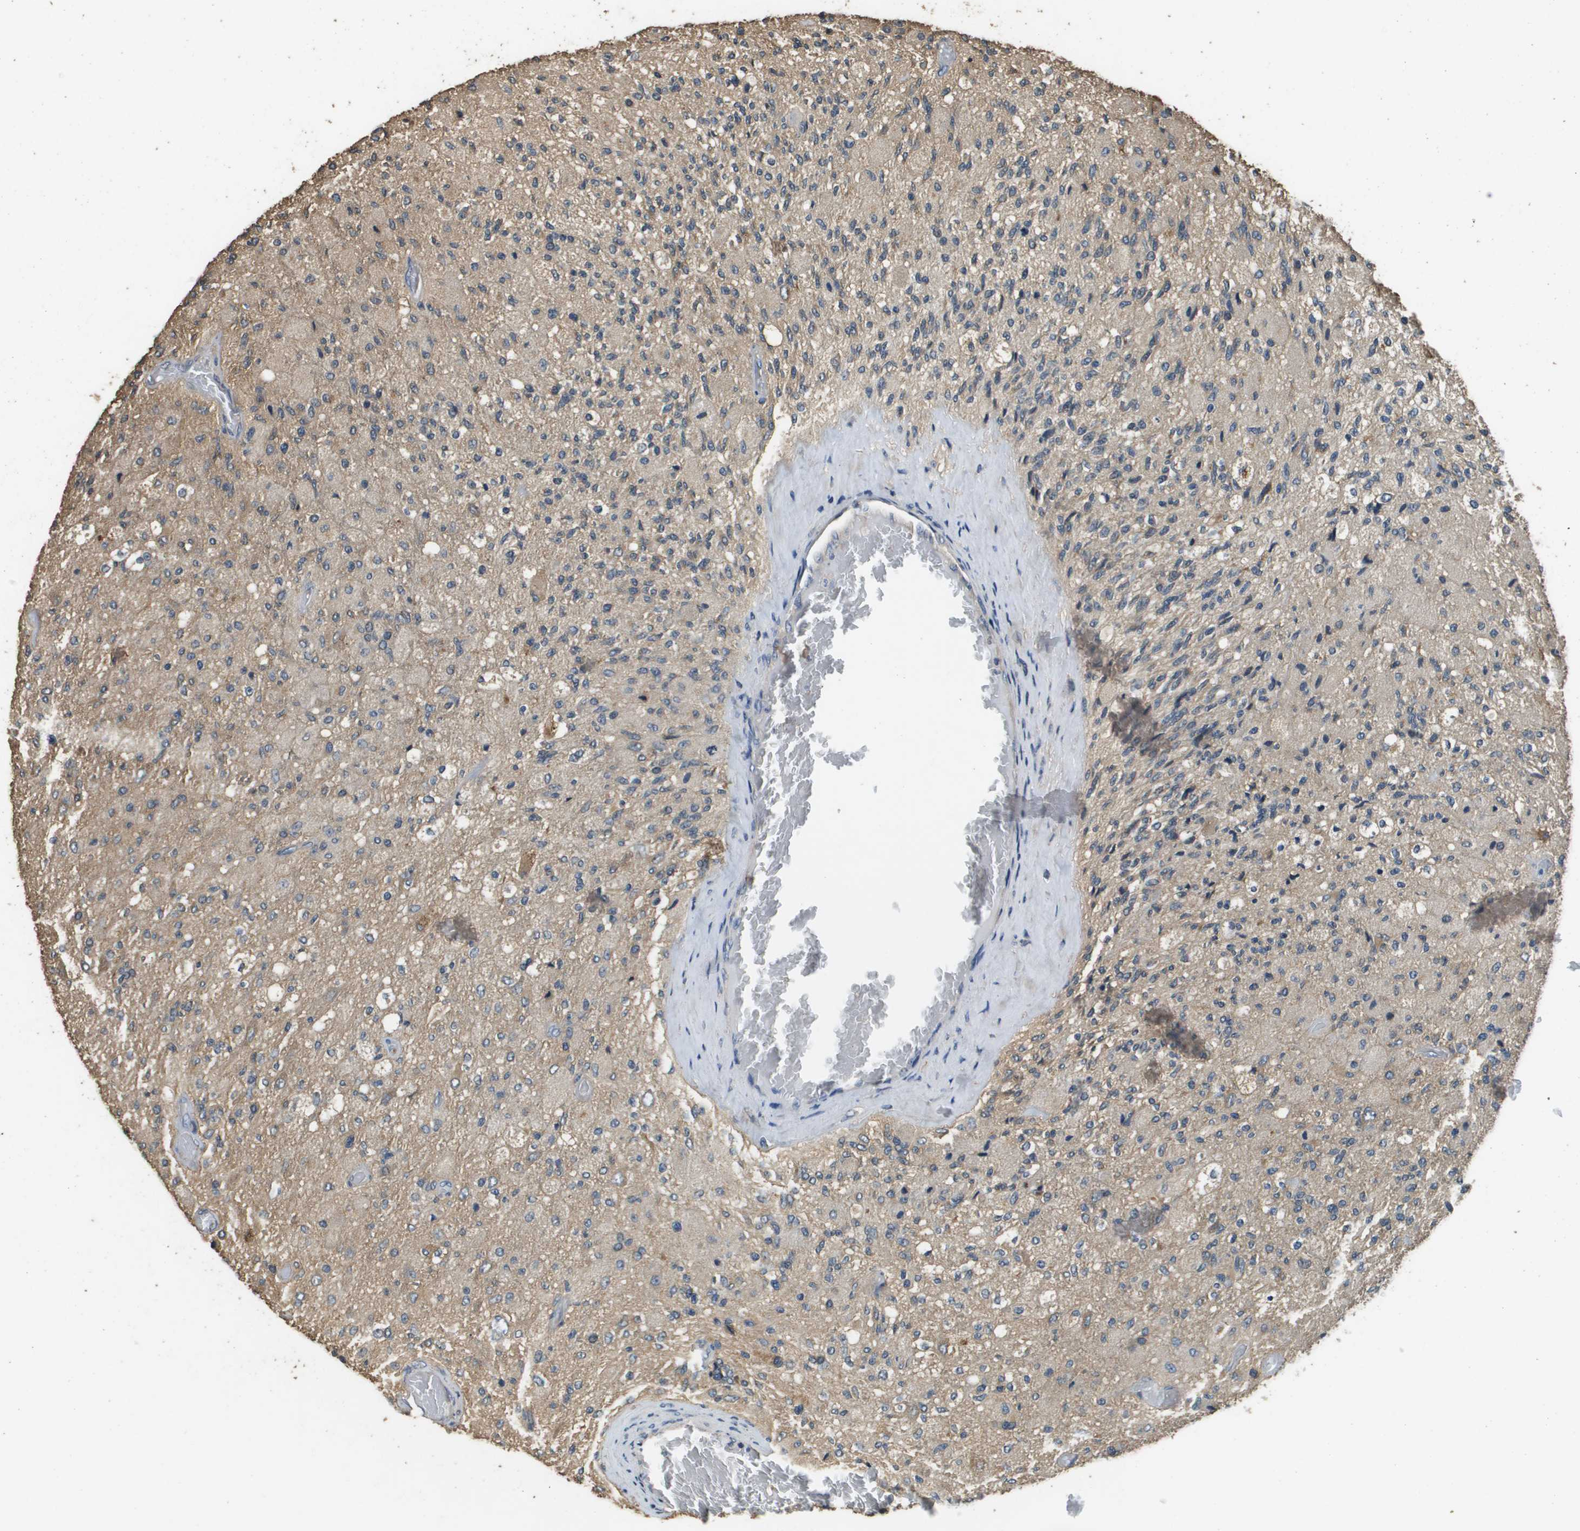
{"staining": {"intensity": "moderate", "quantity": "25%-75%", "location": "cytoplasmic/membranous"}, "tissue": "glioma", "cell_type": "Tumor cells", "image_type": "cancer", "snomed": [{"axis": "morphology", "description": "Normal tissue, NOS"}, {"axis": "morphology", "description": "Glioma, malignant, High grade"}, {"axis": "topography", "description": "Cerebral cortex"}], "caption": "Immunohistochemistry (IHC) micrograph of neoplastic tissue: human malignant high-grade glioma stained using IHC shows medium levels of moderate protein expression localized specifically in the cytoplasmic/membranous of tumor cells, appearing as a cytoplasmic/membranous brown color.", "gene": "RAB6B", "patient": {"sex": "male", "age": 77}}